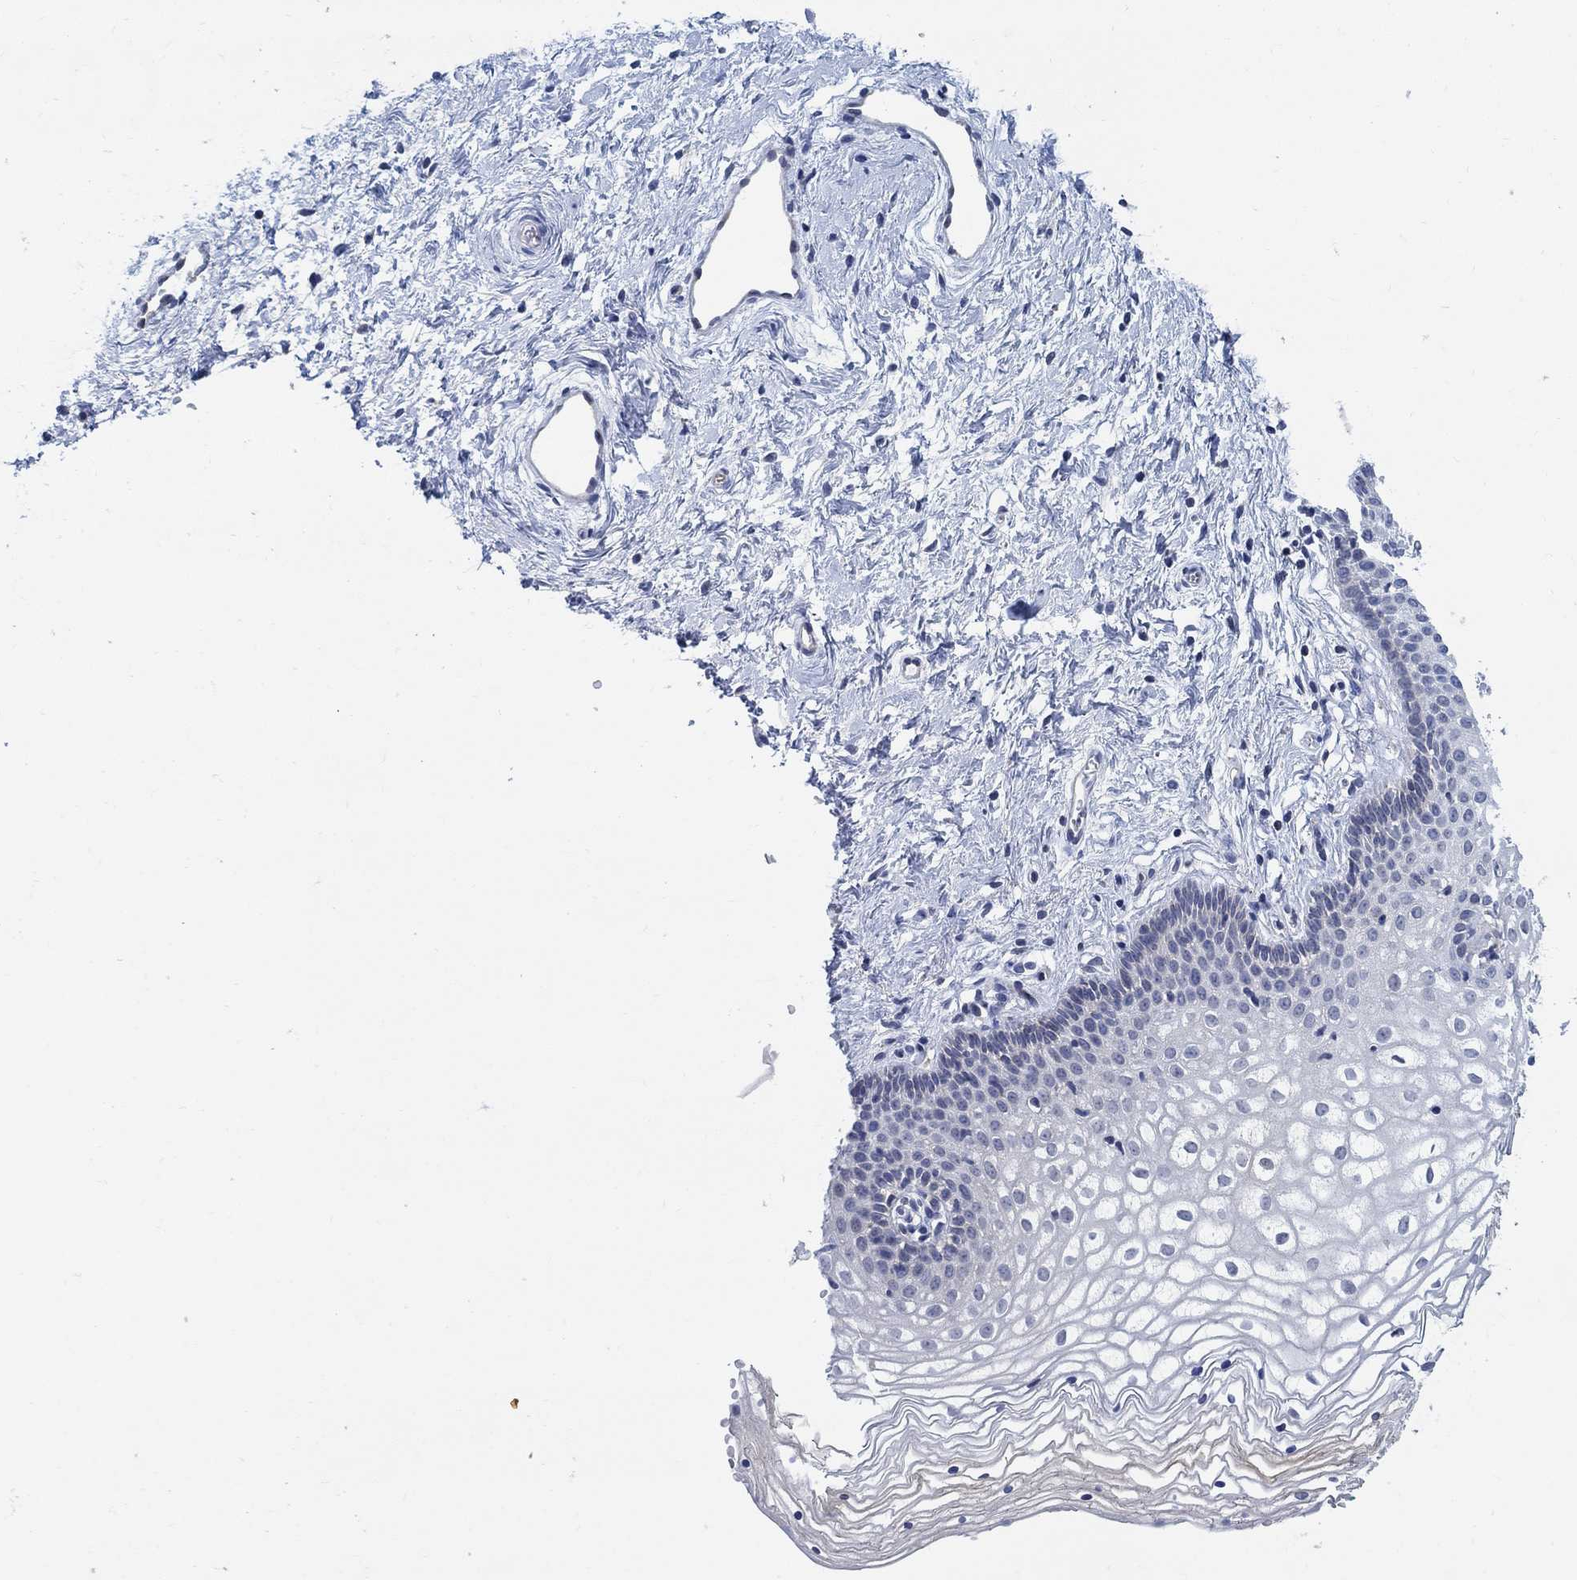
{"staining": {"intensity": "negative", "quantity": "none", "location": "none"}, "tissue": "vagina", "cell_type": "Squamous epithelial cells", "image_type": "normal", "snomed": [{"axis": "morphology", "description": "Normal tissue, NOS"}, {"axis": "topography", "description": "Vagina"}], "caption": "This is an immunohistochemistry histopathology image of benign human vagina. There is no expression in squamous epithelial cells.", "gene": "PHF21B", "patient": {"sex": "female", "age": 36}}